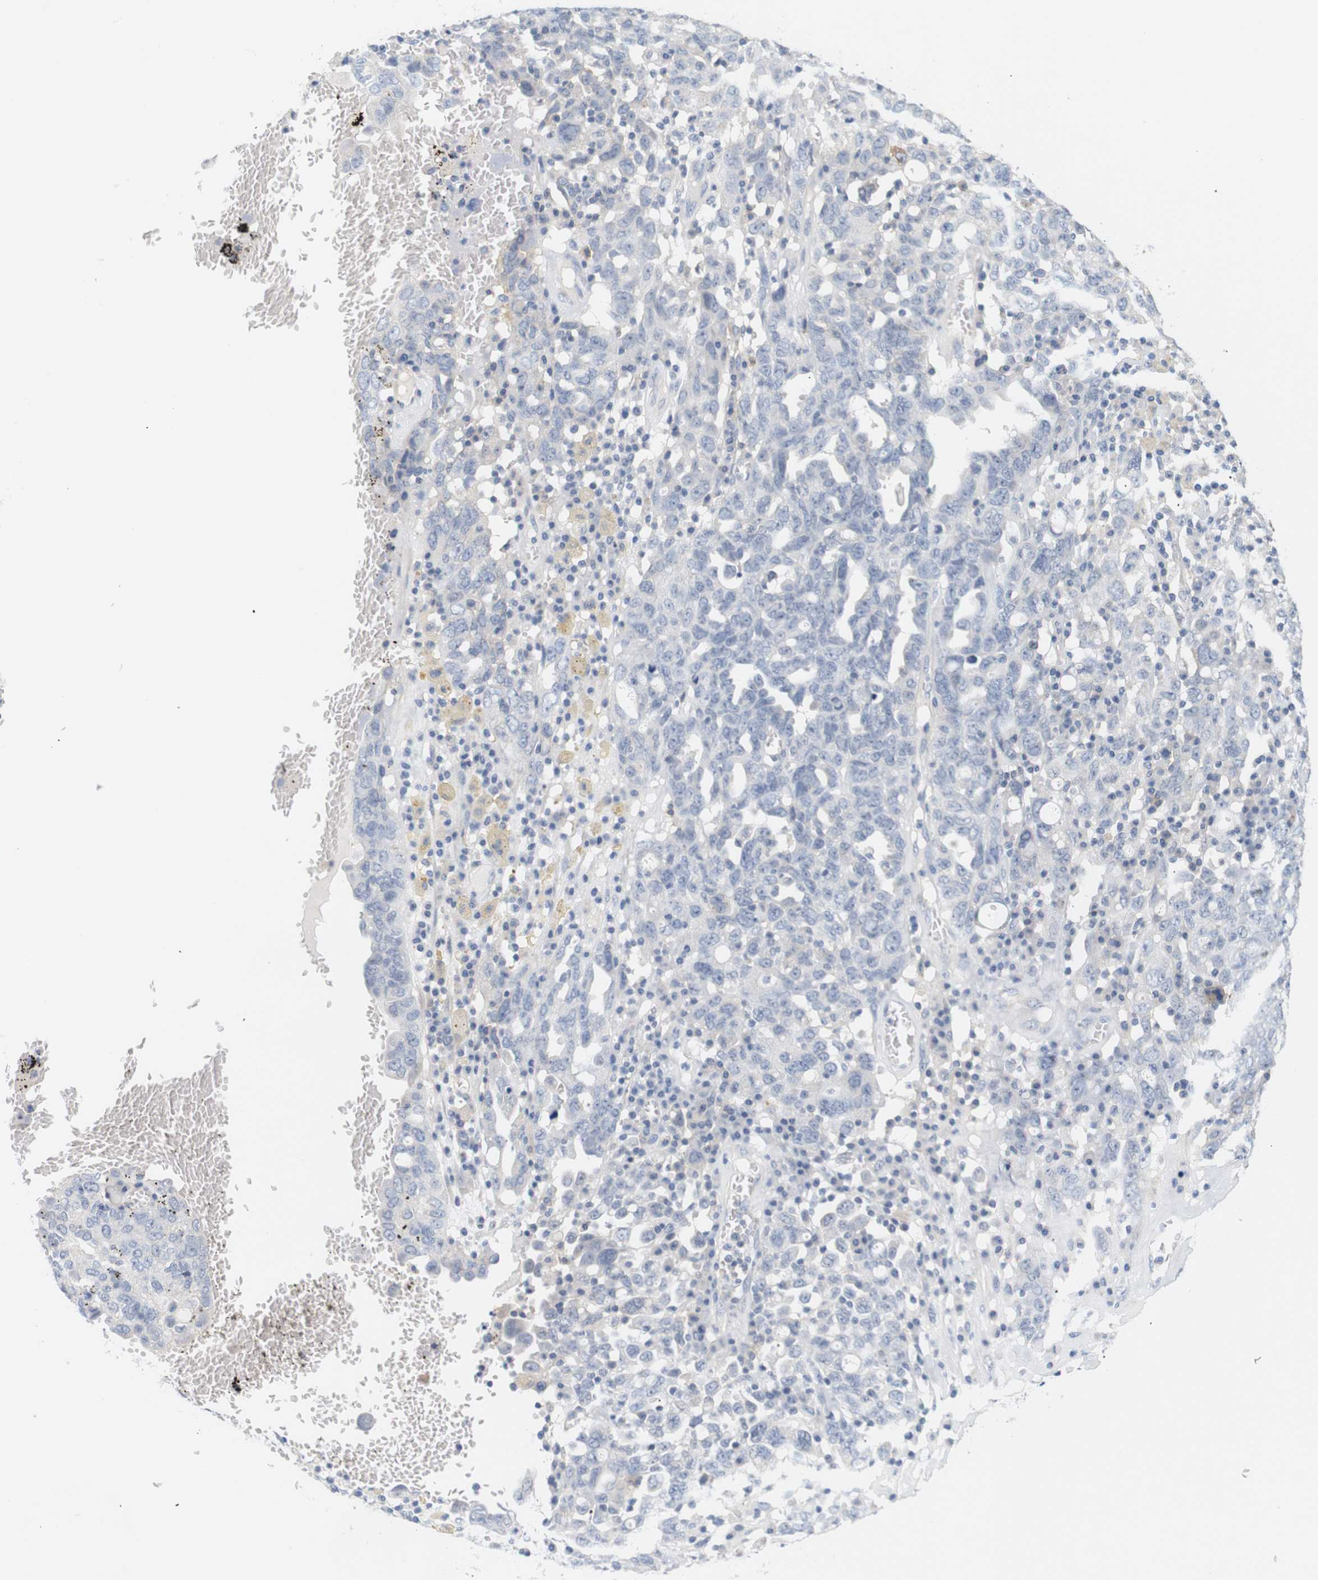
{"staining": {"intensity": "negative", "quantity": "none", "location": "none"}, "tissue": "ovarian cancer", "cell_type": "Tumor cells", "image_type": "cancer", "snomed": [{"axis": "morphology", "description": "Carcinoma, endometroid"}, {"axis": "topography", "description": "Ovary"}], "caption": "An image of human endometroid carcinoma (ovarian) is negative for staining in tumor cells. Nuclei are stained in blue.", "gene": "STMN3", "patient": {"sex": "female", "age": 62}}